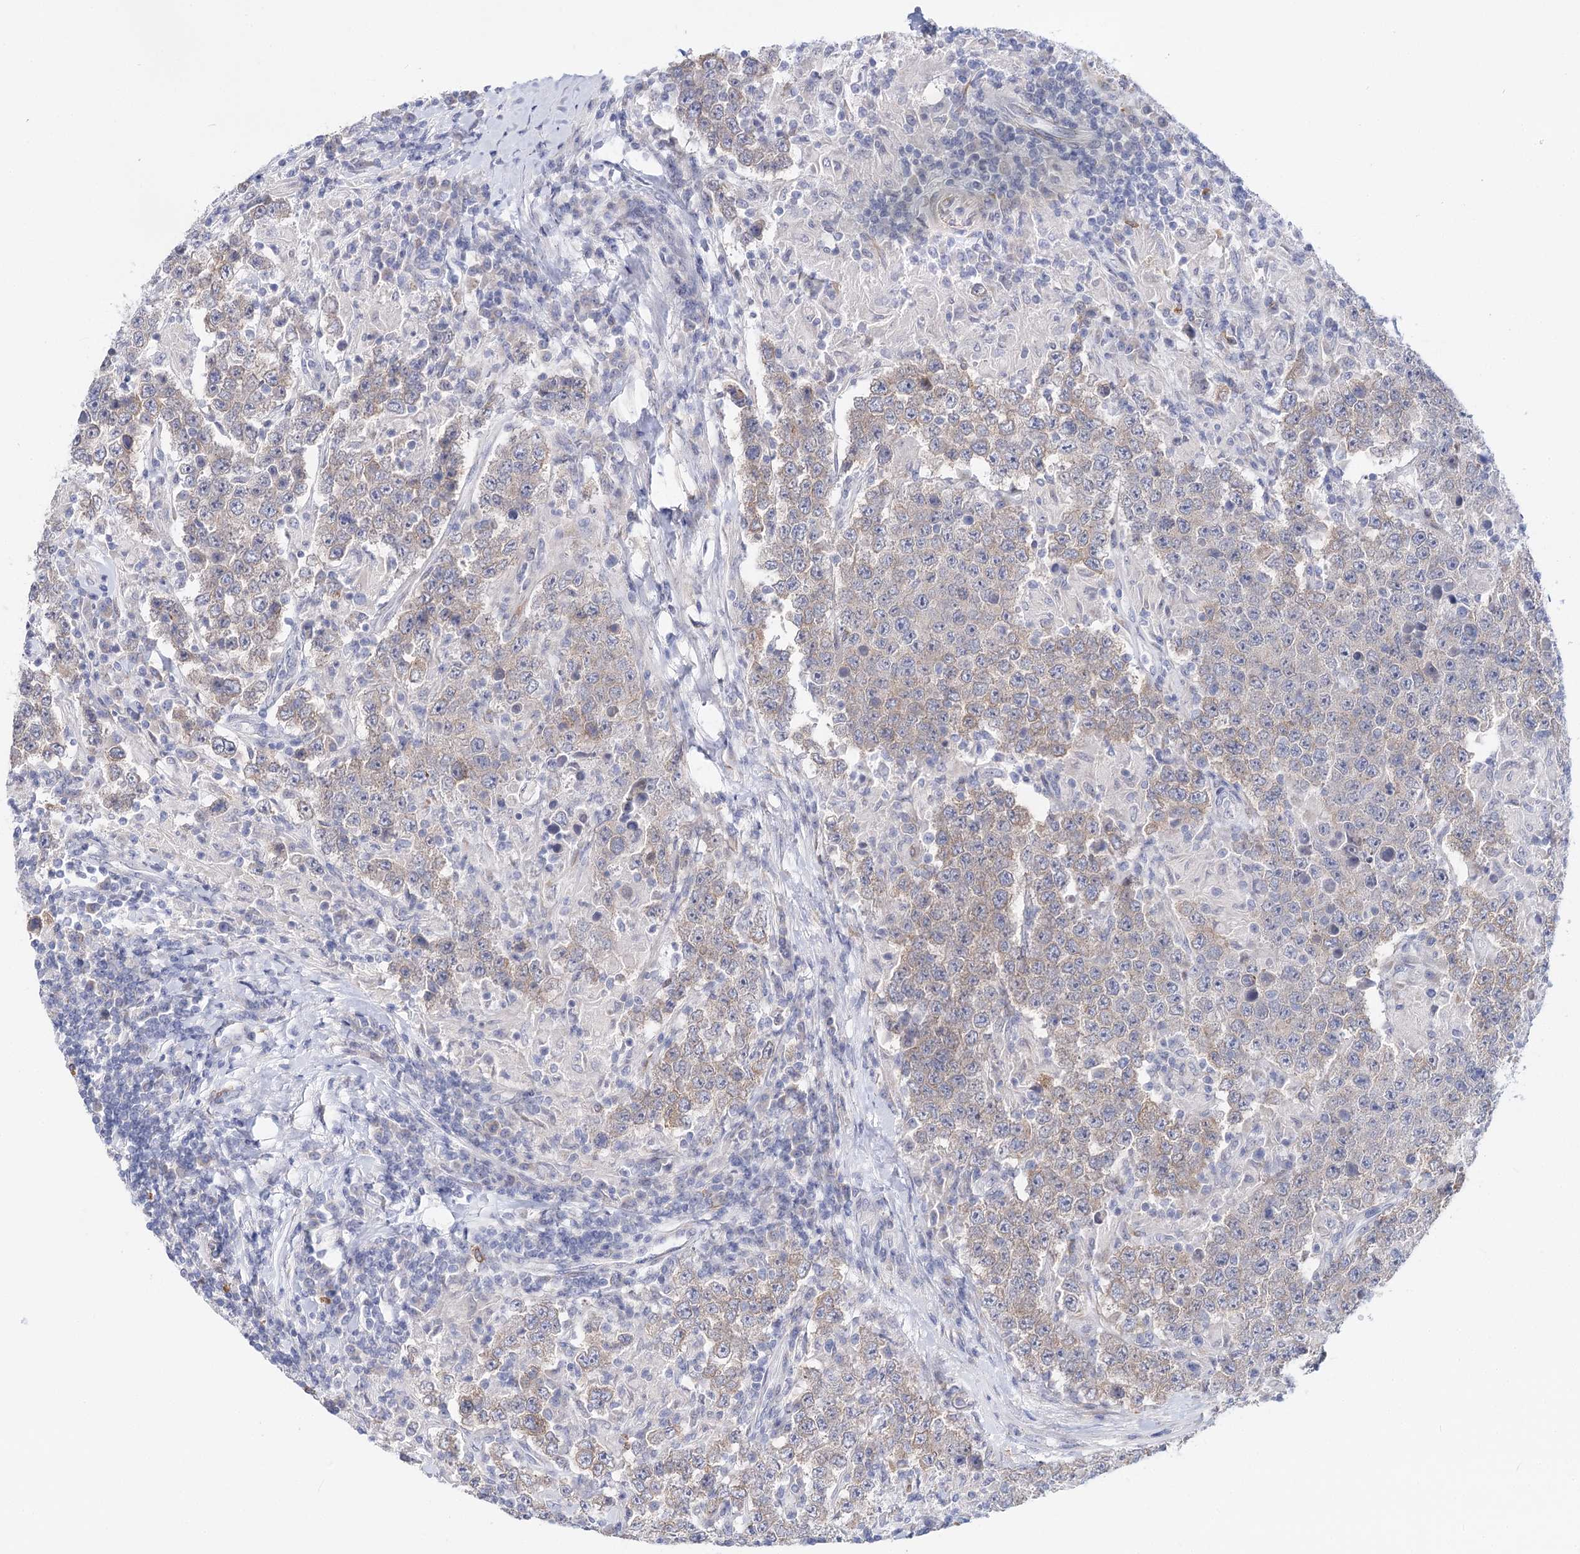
{"staining": {"intensity": "weak", "quantity": "<25%", "location": "cytoplasmic/membranous"}, "tissue": "testis cancer", "cell_type": "Tumor cells", "image_type": "cancer", "snomed": [{"axis": "morphology", "description": "Normal tissue, NOS"}, {"axis": "morphology", "description": "Urothelial carcinoma, High grade"}, {"axis": "morphology", "description": "Seminoma, NOS"}, {"axis": "morphology", "description": "Carcinoma, Embryonal, NOS"}, {"axis": "topography", "description": "Urinary bladder"}, {"axis": "topography", "description": "Testis"}], "caption": "Immunohistochemistry (IHC) histopathology image of embryonal carcinoma (testis) stained for a protein (brown), which reveals no staining in tumor cells.", "gene": "TEX12", "patient": {"sex": "male", "age": 41}}